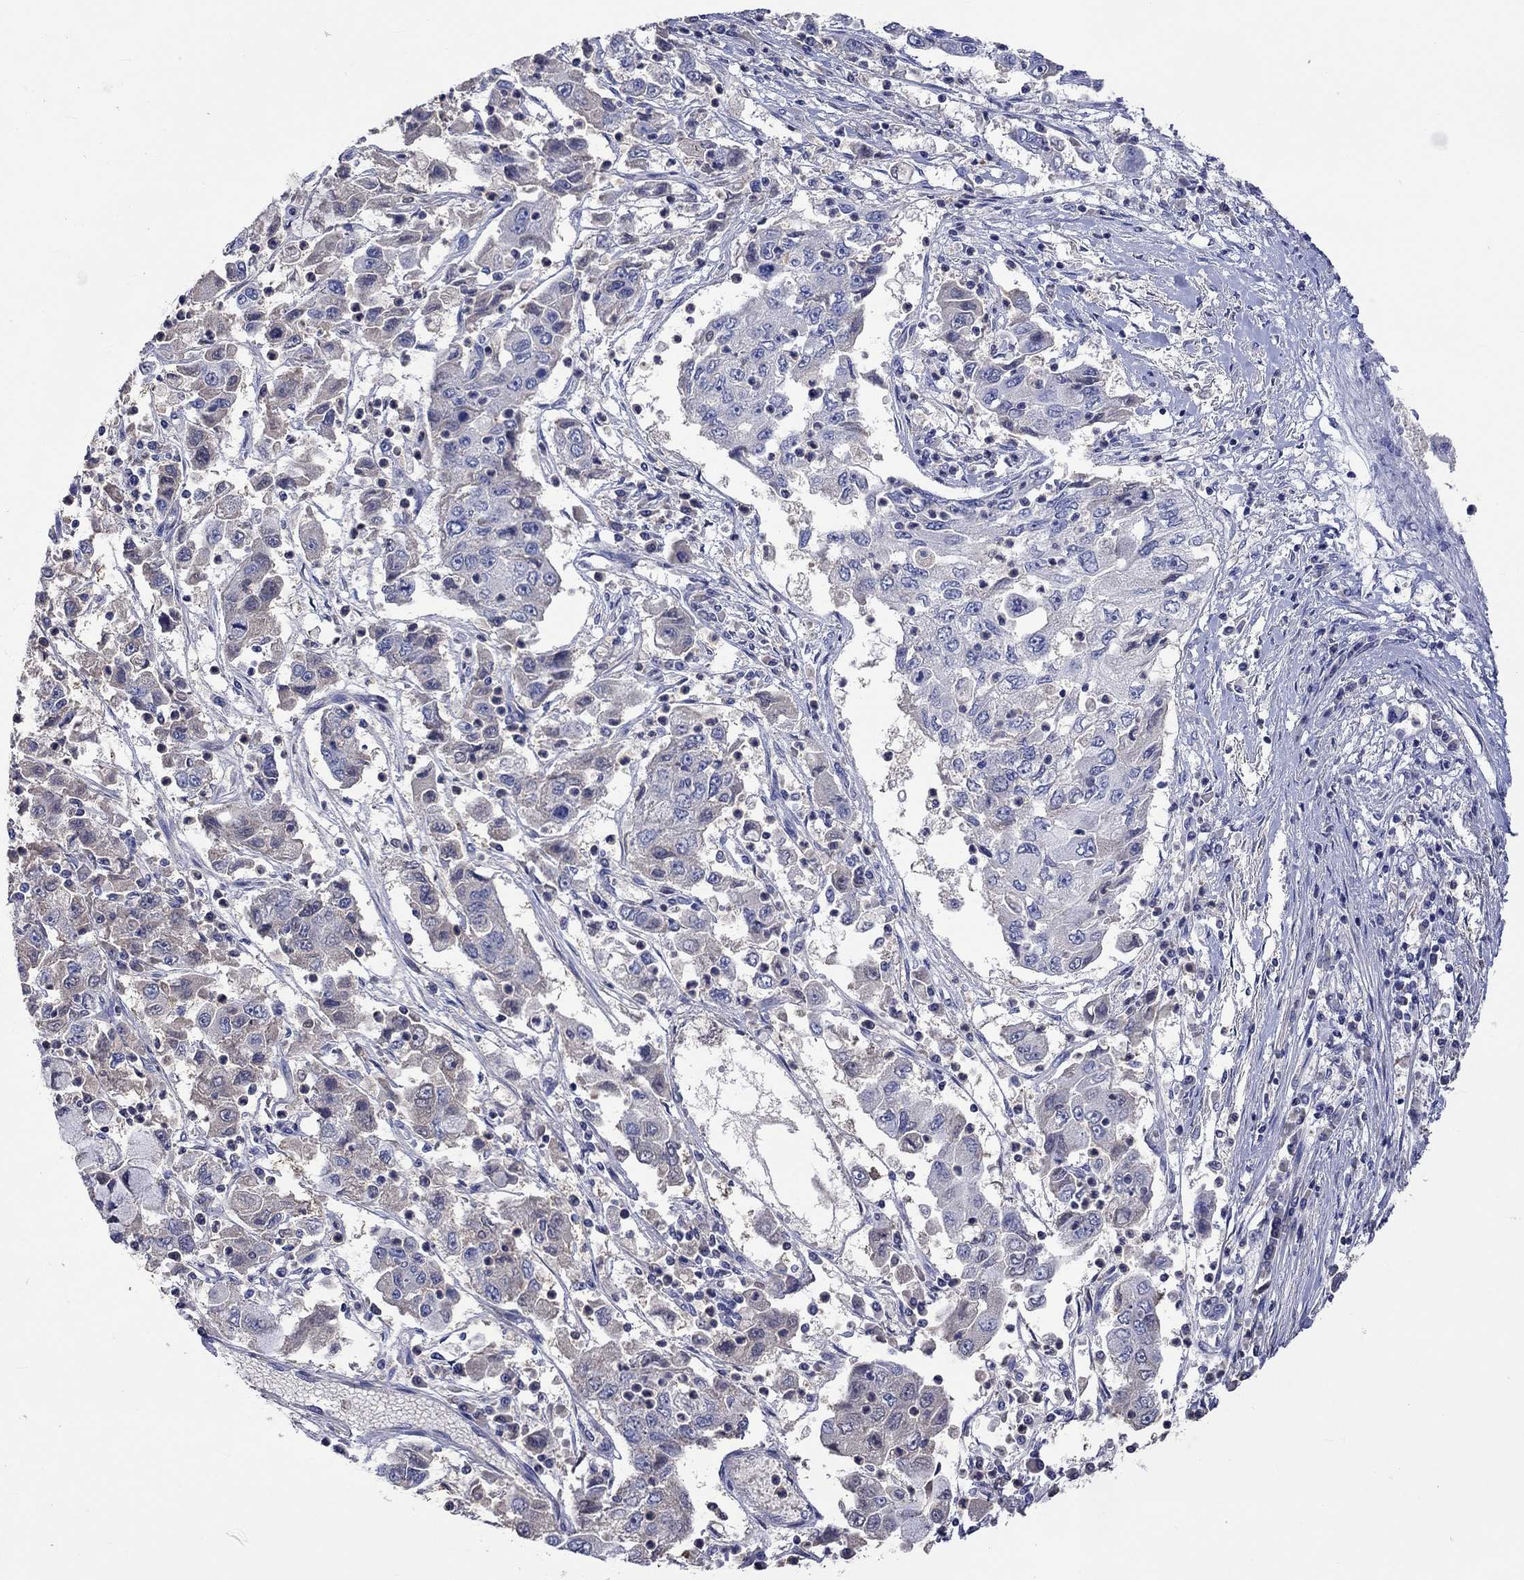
{"staining": {"intensity": "weak", "quantity": "<25%", "location": "cytoplasmic/membranous"}, "tissue": "cervical cancer", "cell_type": "Tumor cells", "image_type": "cancer", "snomed": [{"axis": "morphology", "description": "Squamous cell carcinoma, NOS"}, {"axis": "topography", "description": "Cervix"}], "caption": "Tumor cells show no significant protein positivity in cervical squamous cell carcinoma. (Immunohistochemistry (ihc), brightfield microscopy, high magnification).", "gene": "LRFN4", "patient": {"sex": "female", "age": 36}}